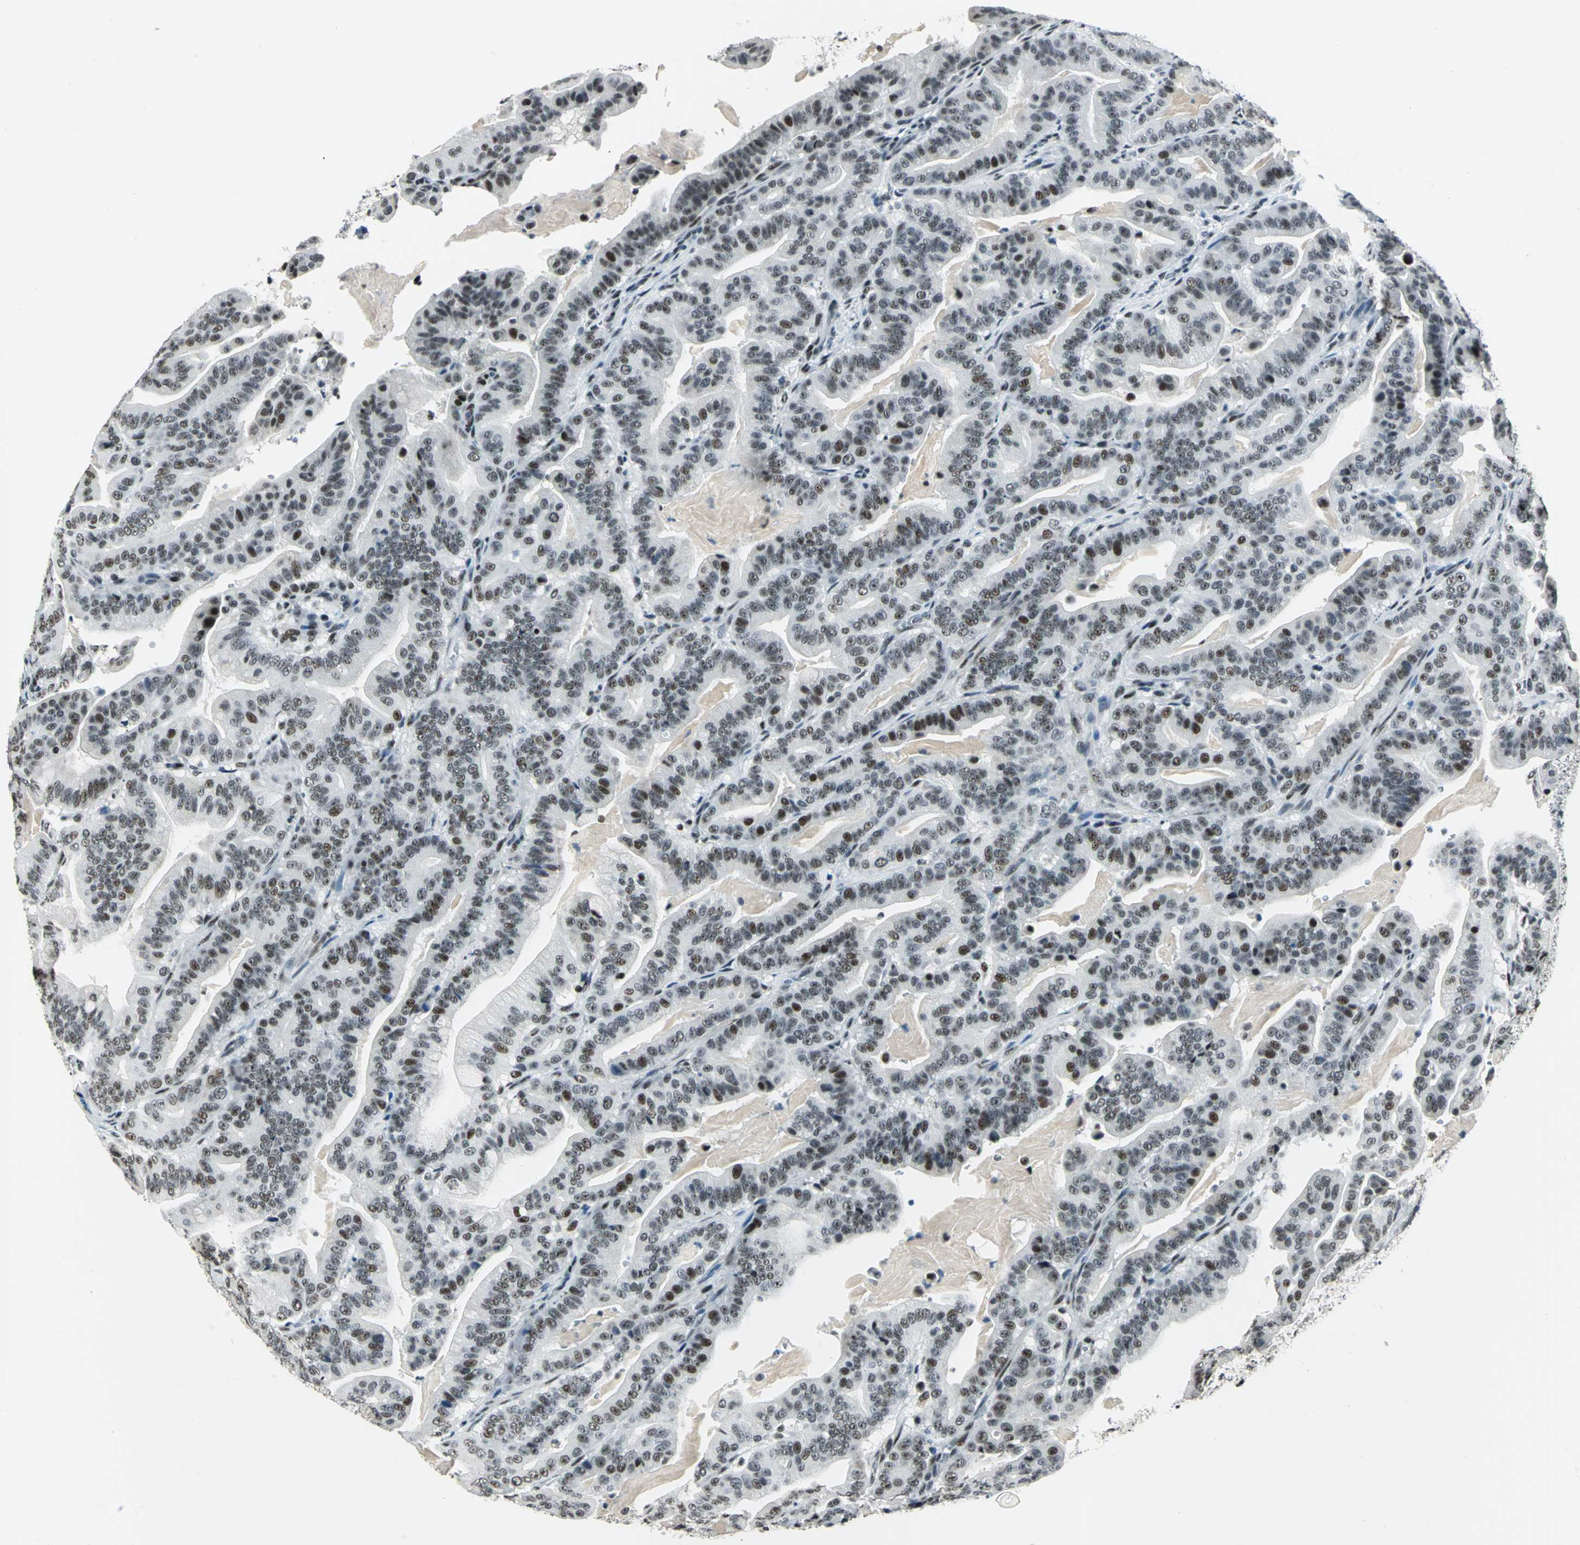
{"staining": {"intensity": "moderate", "quantity": ">75%", "location": "nuclear"}, "tissue": "pancreatic cancer", "cell_type": "Tumor cells", "image_type": "cancer", "snomed": [{"axis": "morphology", "description": "Adenocarcinoma, NOS"}, {"axis": "topography", "description": "Pancreas"}], "caption": "Tumor cells reveal moderate nuclear staining in about >75% of cells in pancreatic cancer (adenocarcinoma). Immunohistochemistry stains the protein of interest in brown and the nuclei are stained blue.", "gene": "KAT6B", "patient": {"sex": "male", "age": 63}}